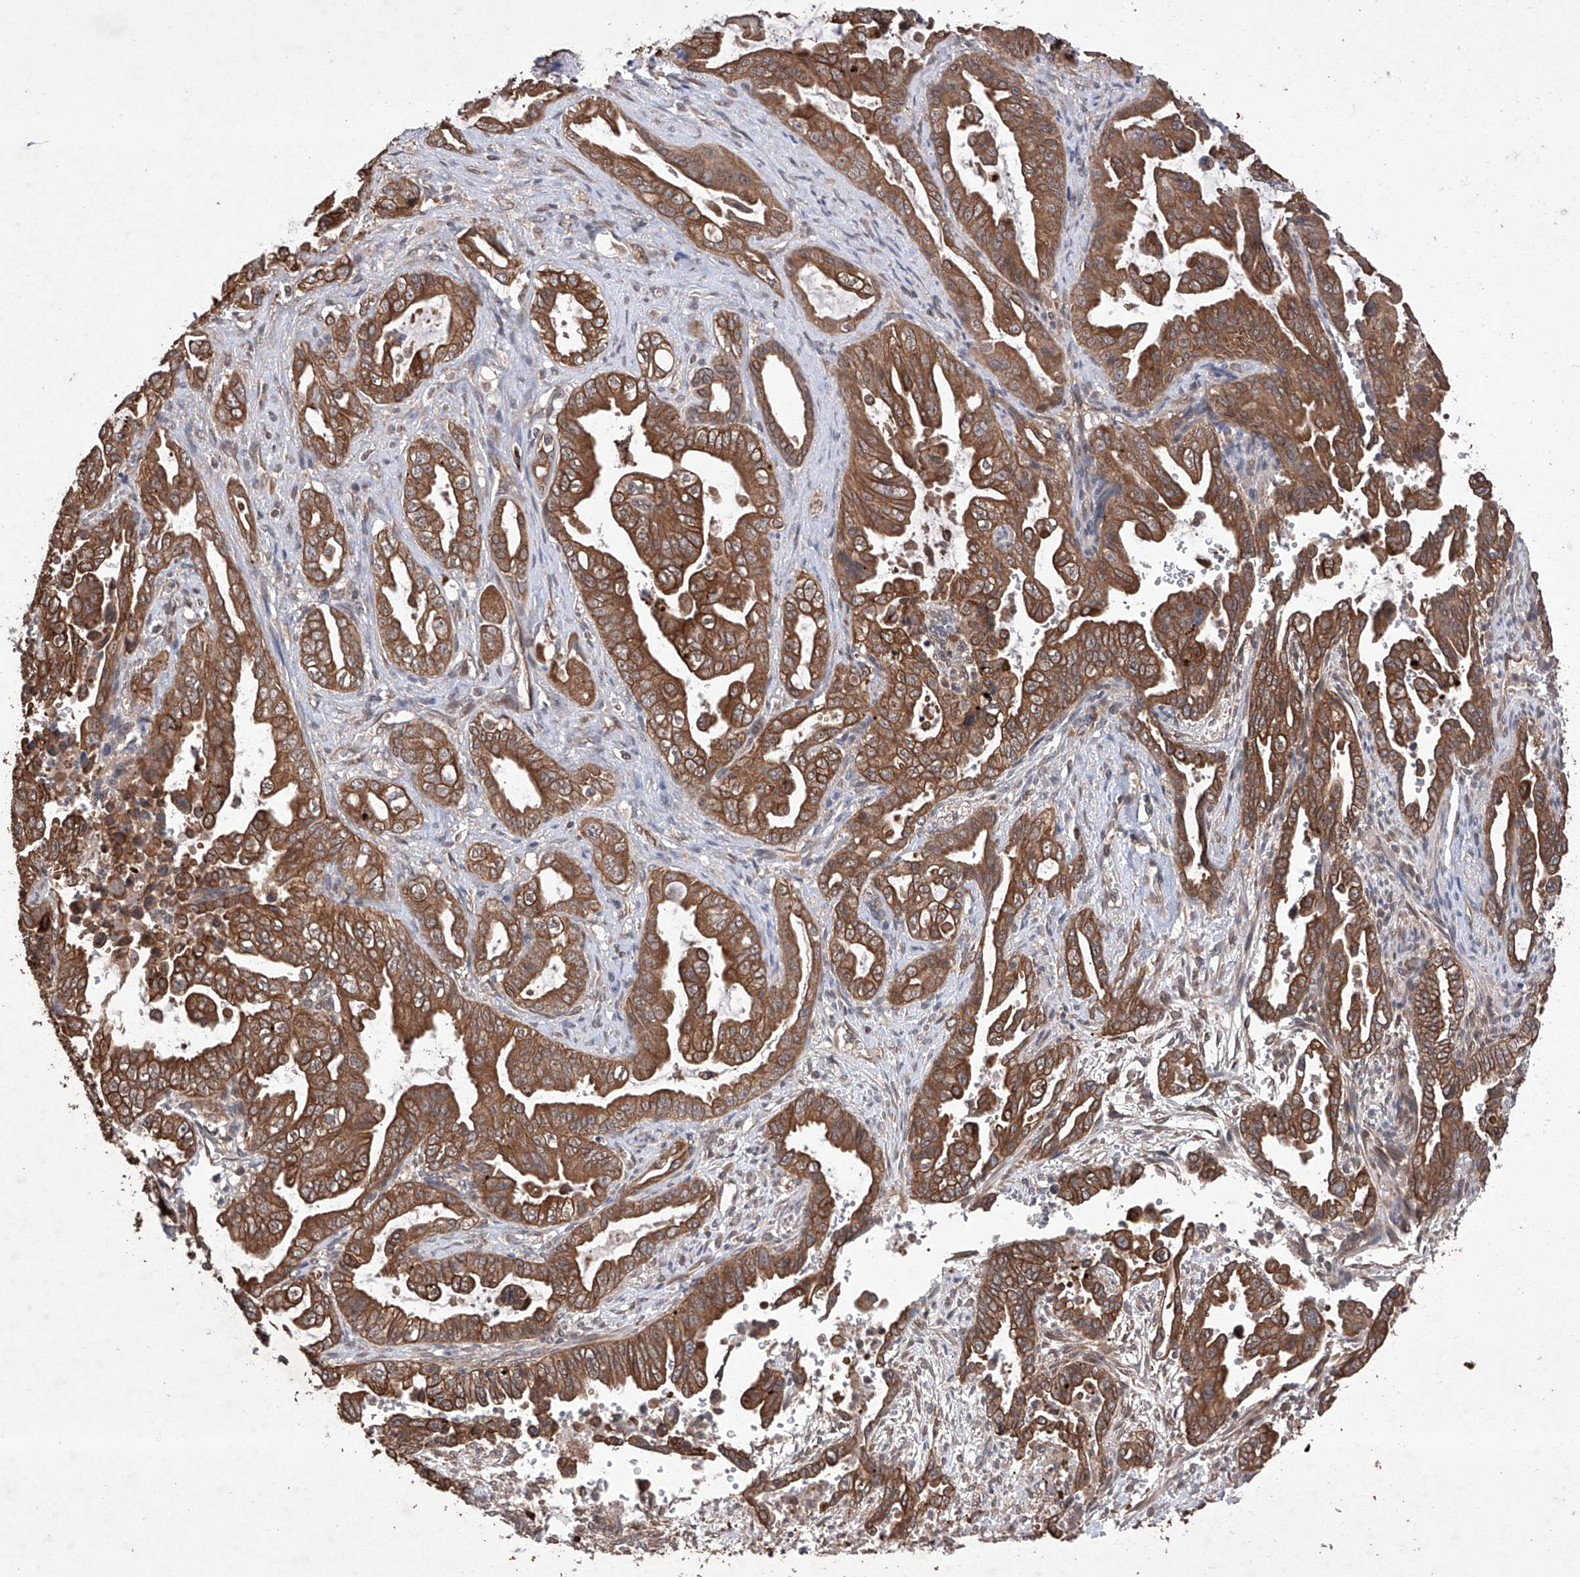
{"staining": {"intensity": "strong", "quantity": ">75%", "location": "cytoplasmic/membranous"}, "tissue": "pancreatic cancer", "cell_type": "Tumor cells", "image_type": "cancer", "snomed": [{"axis": "morphology", "description": "Adenocarcinoma, NOS"}, {"axis": "topography", "description": "Pancreas"}], "caption": "Immunohistochemical staining of pancreatic cancer reveals high levels of strong cytoplasmic/membranous protein staining in about >75% of tumor cells.", "gene": "LURAP1", "patient": {"sex": "male", "age": 70}}